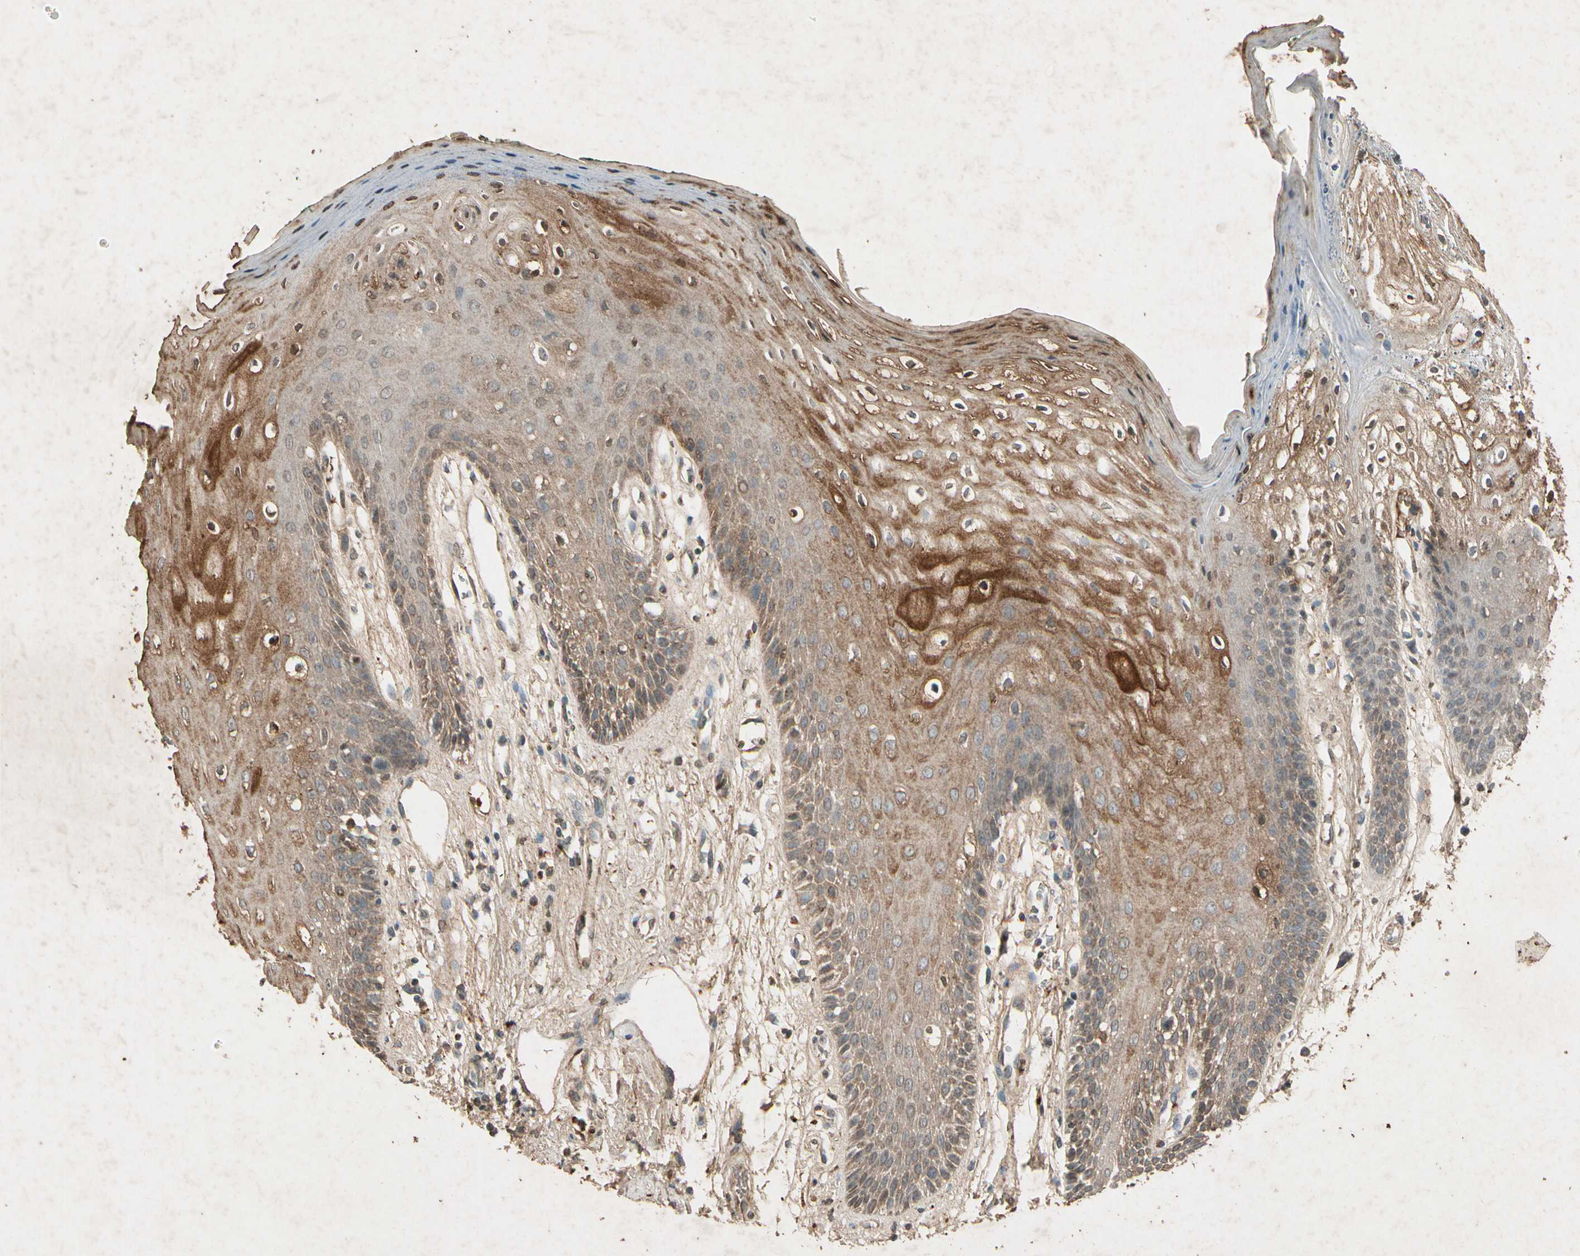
{"staining": {"intensity": "moderate", "quantity": ">75%", "location": "cytoplasmic/membranous"}, "tissue": "oral mucosa", "cell_type": "Squamous epithelial cells", "image_type": "normal", "snomed": [{"axis": "morphology", "description": "Normal tissue, NOS"}, {"axis": "morphology", "description": "Squamous cell carcinoma, NOS"}, {"axis": "topography", "description": "Skeletal muscle"}, {"axis": "topography", "description": "Oral tissue"}, {"axis": "topography", "description": "Head-Neck"}], "caption": "The photomicrograph demonstrates staining of unremarkable oral mucosa, revealing moderate cytoplasmic/membranous protein expression (brown color) within squamous epithelial cells.", "gene": "GC", "patient": {"sex": "female", "age": 84}}